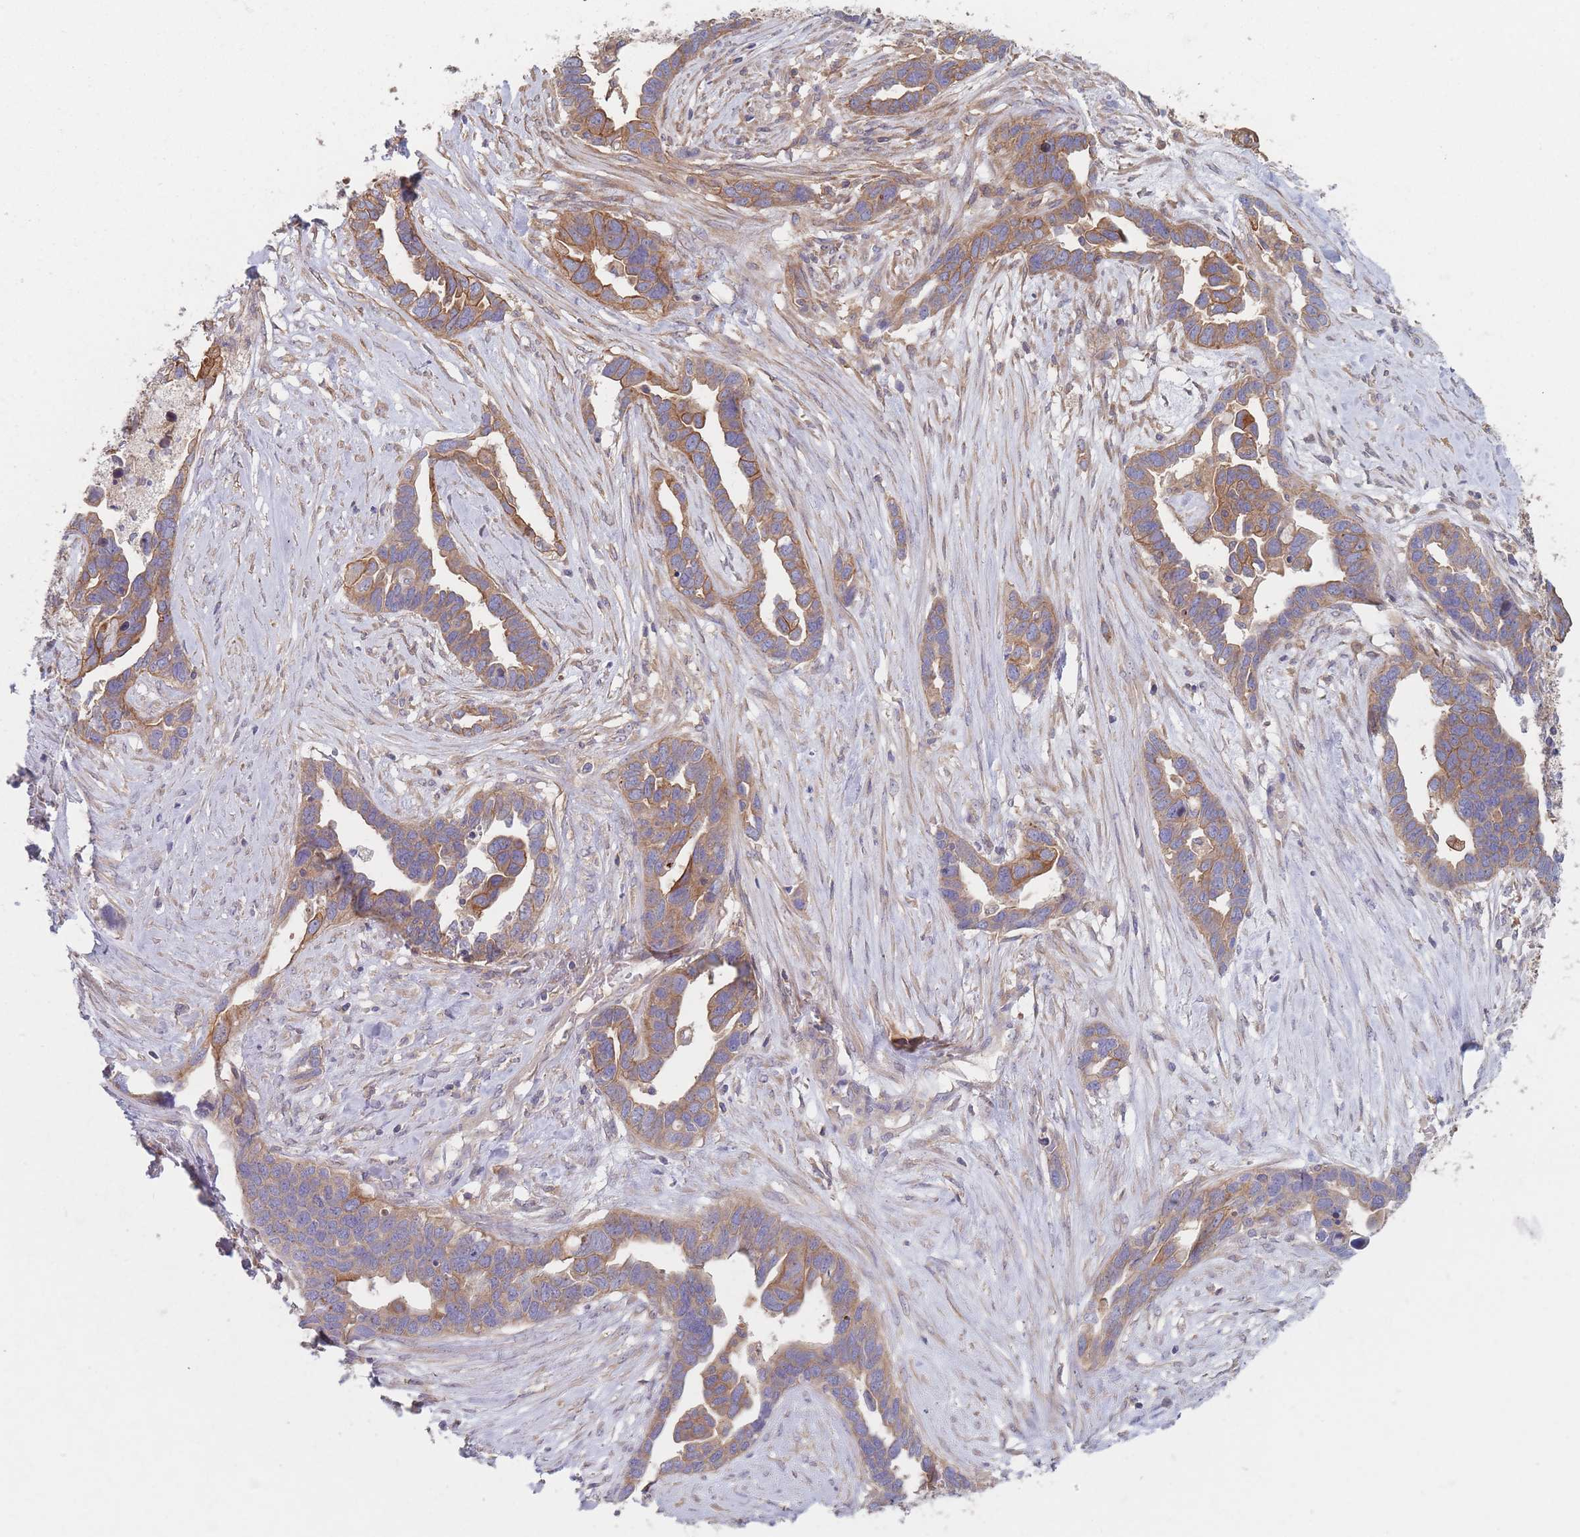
{"staining": {"intensity": "moderate", "quantity": ">75%", "location": "cytoplasmic/membranous"}, "tissue": "ovarian cancer", "cell_type": "Tumor cells", "image_type": "cancer", "snomed": [{"axis": "morphology", "description": "Cystadenocarcinoma, serous, NOS"}, {"axis": "topography", "description": "Ovary"}], "caption": "Ovarian serous cystadenocarcinoma stained with a protein marker shows moderate staining in tumor cells.", "gene": "EFCC1", "patient": {"sex": "female", "age": 54}}